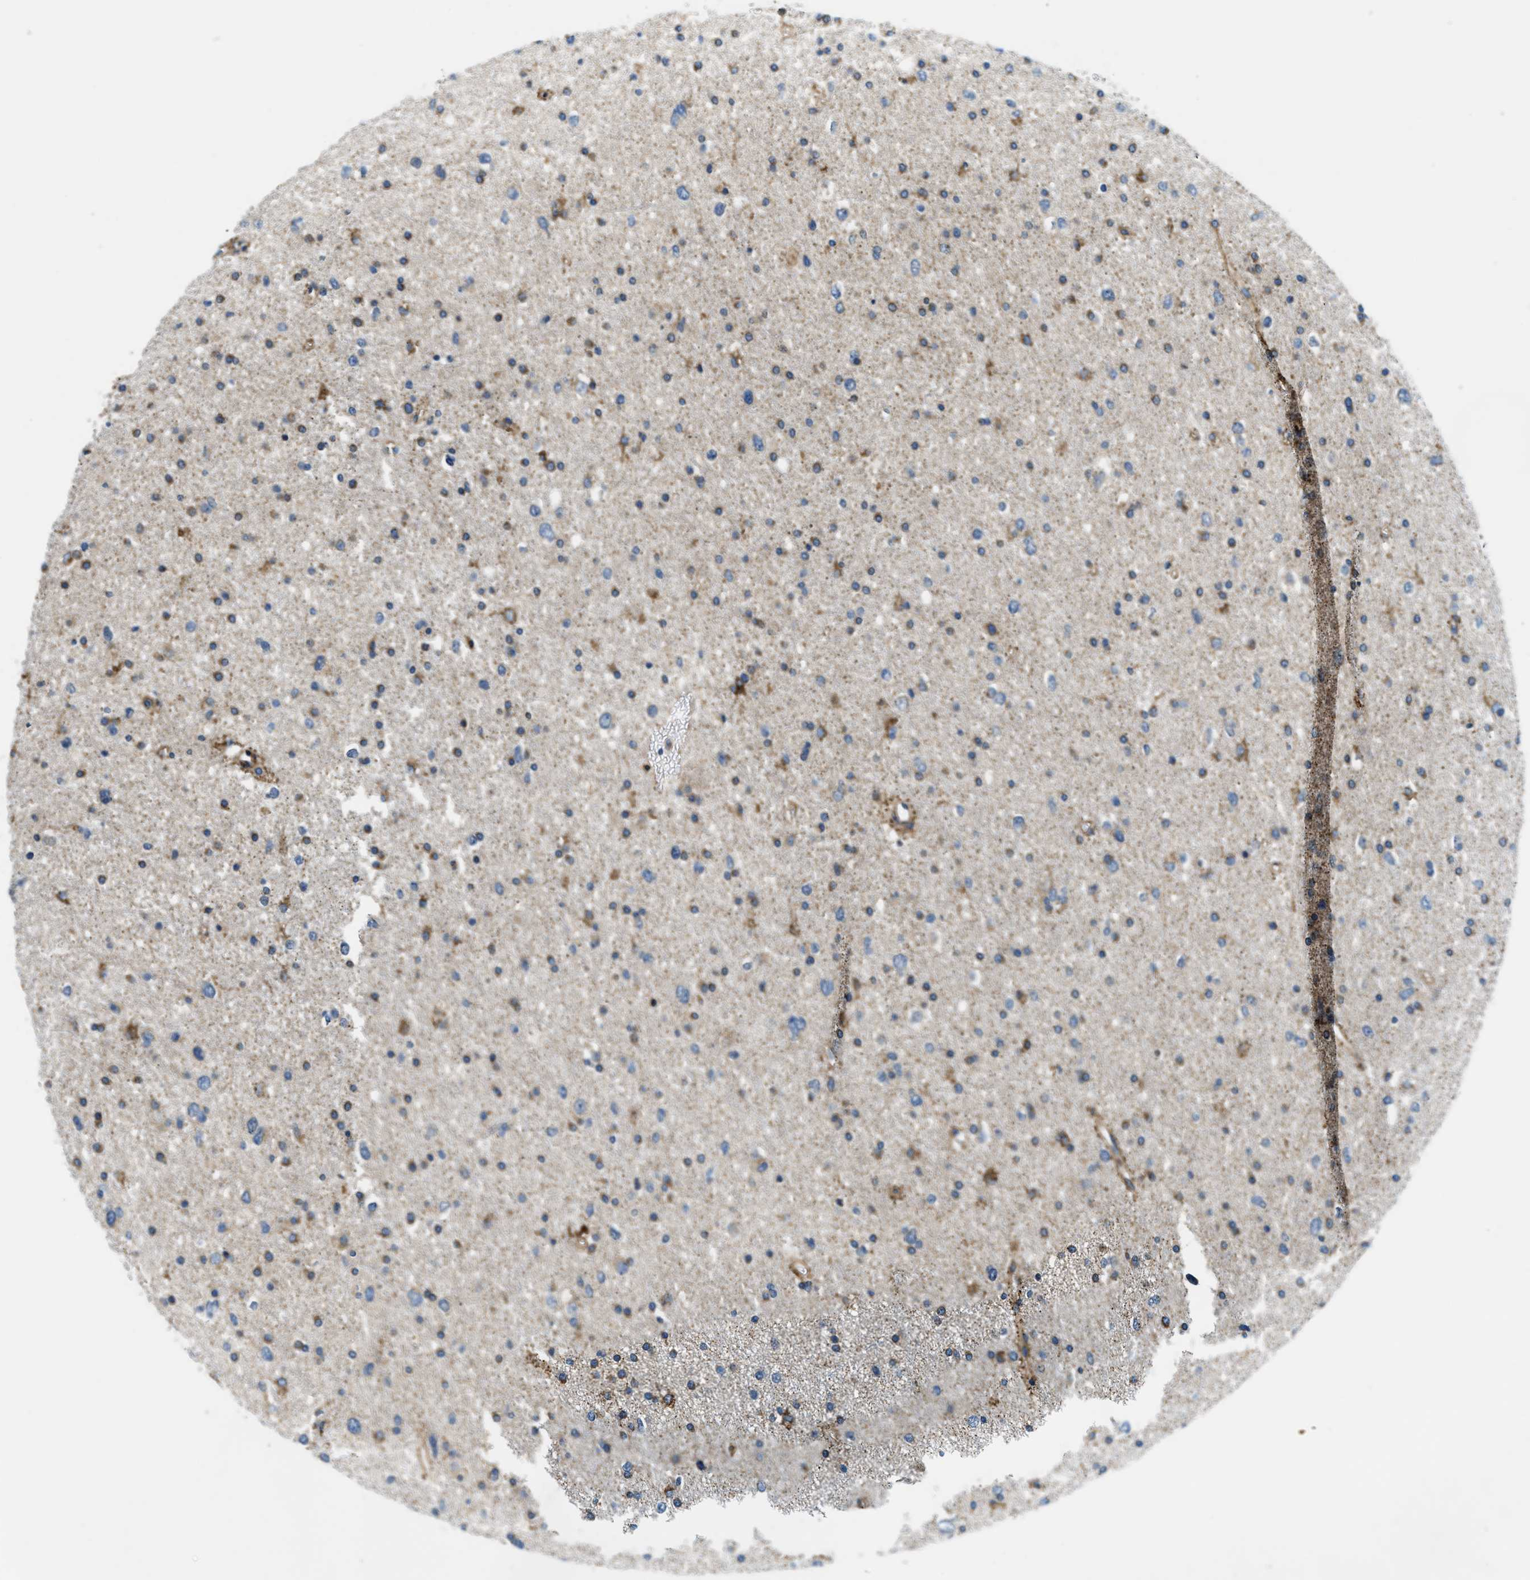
{"staining": {"intensity": "moderate", "quantity": "25%-75%", "location": "cytoplasmic/membranous"}, "tissue": "glioma", "cell_type": "Tumor cells", "image_type": "cancer", "snomed": [{"axis": "morphology", "description": "Glioma, malignant, Low grade"}, {"axis": "topography", "description": "Brain"}], "caption": "Approximately 25%-75% of tumor cells in malignant glioma (low-grade) display moderate cytoplasmic/membranous protein expression as visualized by brown immunohistochemical staining.", "gene": "SAMD4B", "patient": {"sex": "female", "age": 37}}